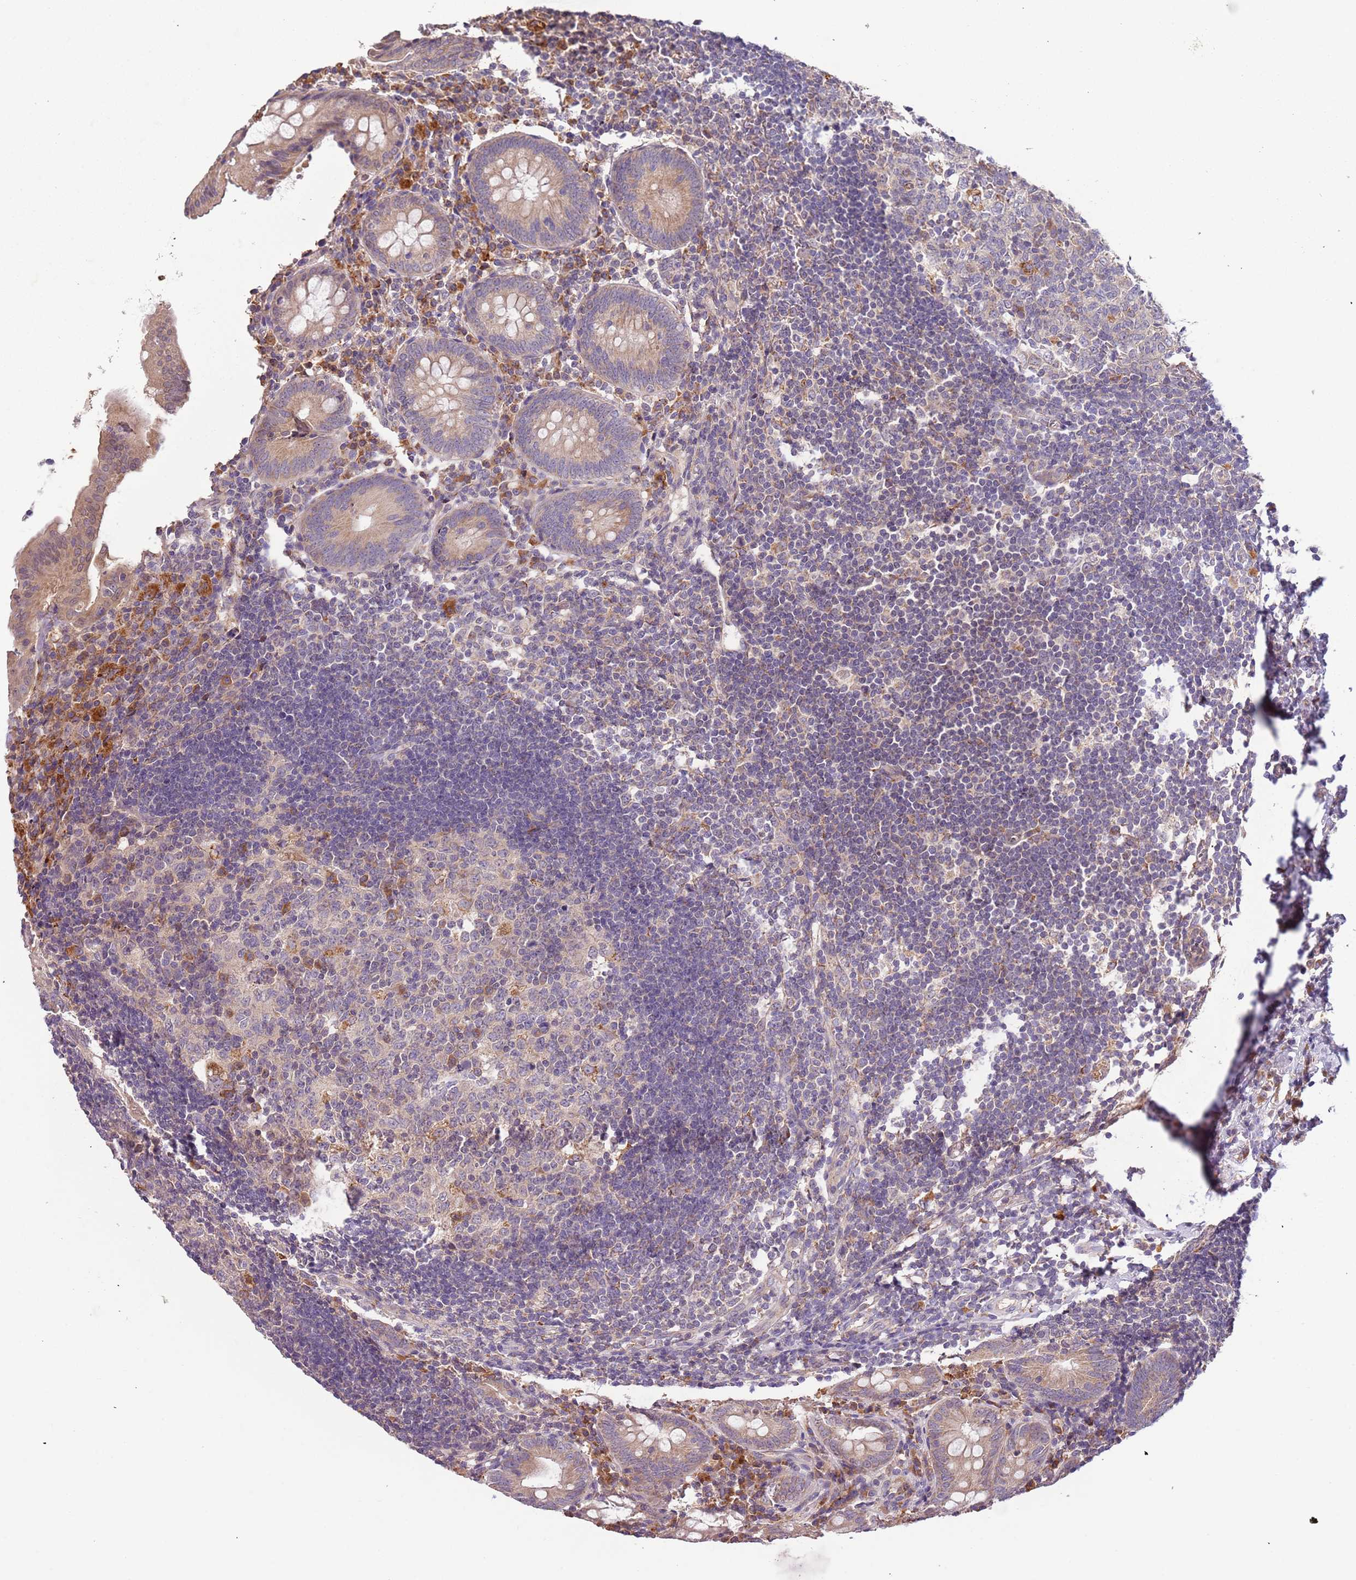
{"staining": {"intensity": "moderate", "quantity": "25%-75%", "location": "cytoplasmic/membranous"}, "tissue": "appendix", "cell_type": "Glandular cells", "image_type": "normal", "snomed": [{"axis": "morphology", "description": "Normal tissue, NOS"}, {"axis": "topography", "description": "Appendix"}], "caption": "High-magnification brightfield microscopy of normal appendix stained with DAB (brown) and counterstained with hematoxylin (blue). glandular cells exhibit moderate cytoplasmic/membranous positivity is identified in about25%-75% of cells.", "gene": "FECH", "patient": {"sex": "female", "age": 54}}